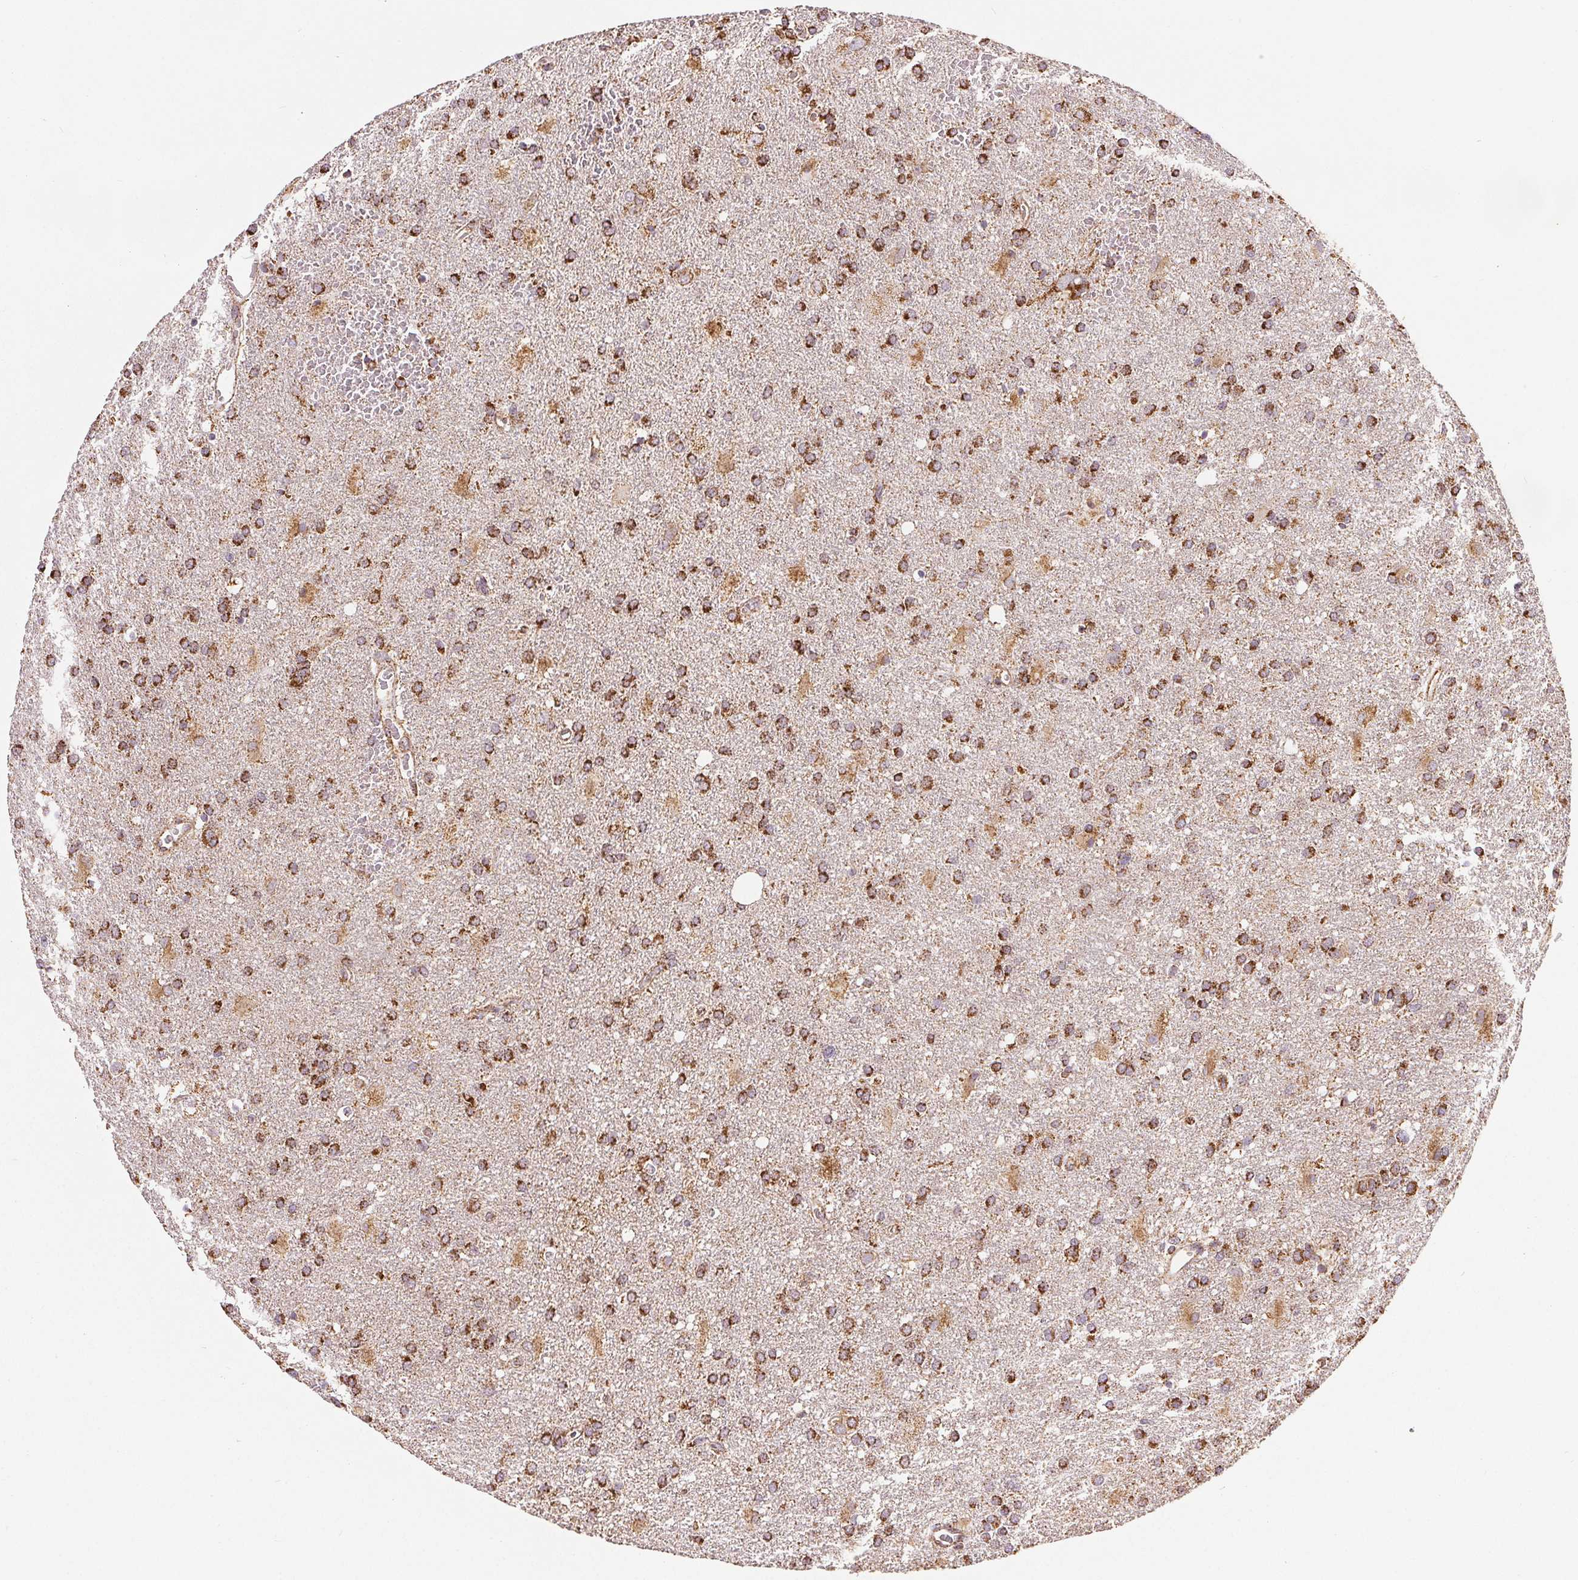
{"staining": {"intensity": "strong", "quantity": ">75%", "location": "cytoplasmic/membranous"}, "tissue": "glioma", "cell_type": "Tumor cells", "image_type": "cancer", "snomed": [{"axis": "morphology", "description": "Glioma, malignant, Low grade"}, {"axis": "topography", "description": "Brain"}], "caption": "Immunohistochemical staining of human glioma exhibits high levels of strong cytoplasmic/membranous protein expression in approximately >75% of tumor cells. Using DAB (brown) and hematoxylin (blue) stains, captured at high magnification using brightfield microscopy.", "gene": "SDHB", "patient": {"sex": "male", "age": 66}}